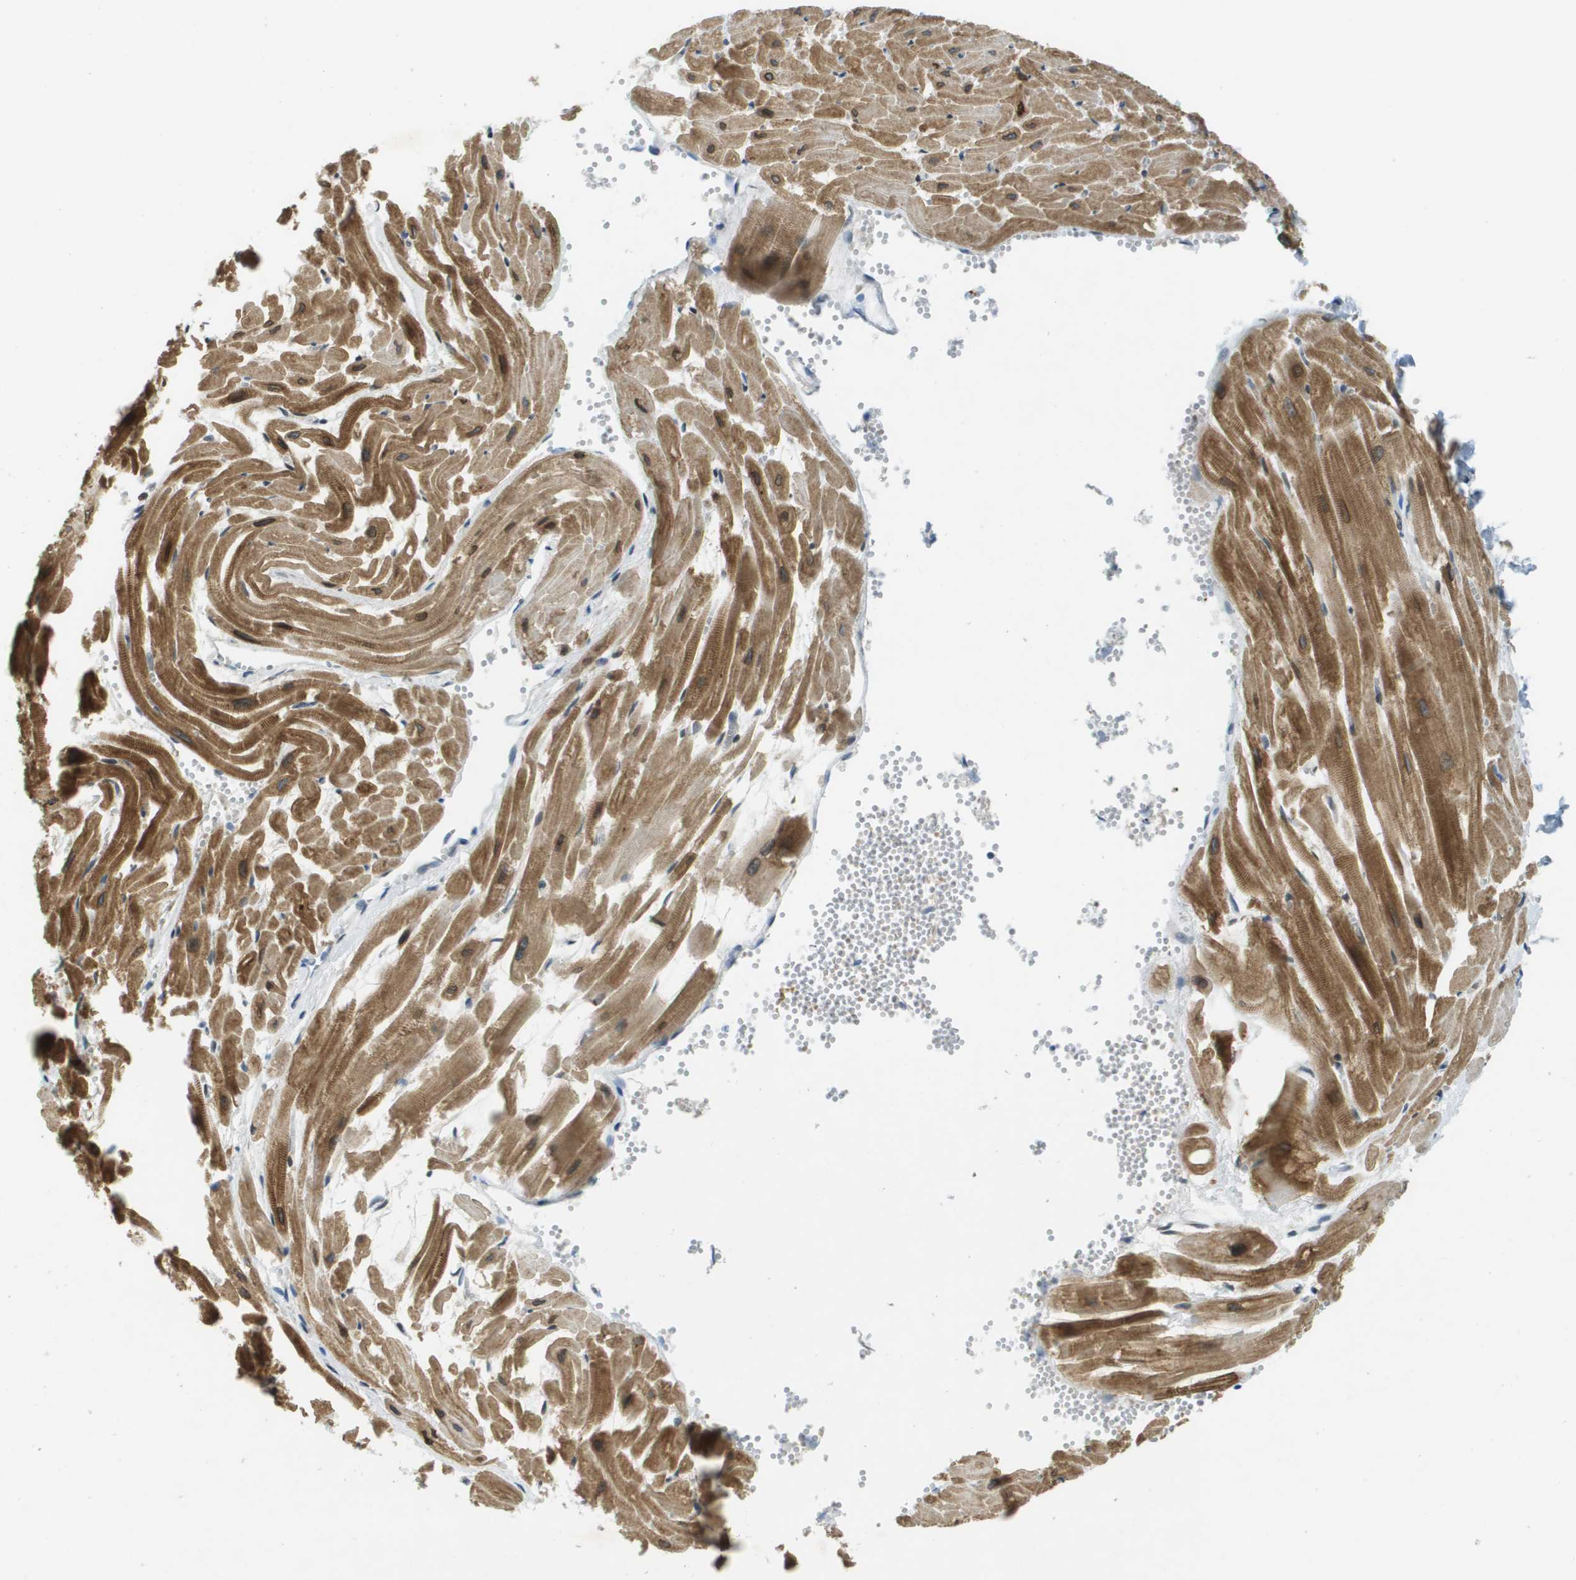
{"staining": {"intensity": "moderate", "quantity": ">75%", "location": "cytoplasmic/membranous,nuclear"}, "tissue": "heart muscle", "cell_type": "Cardiomyocytes", "image_type": "normal", "snomed": [{"axis": "morphology", "description": "Normal tissue, NOS"}, {"axis": "topography", "description": "Heart"}], "caption": "Heart muscle stained with immunohistochemistry demonstrates moderate cytoplasmic/membranous,nuclear expression in approximately >75% of cardiomyocytes. (DAB (3,3'-diaminobenzidine) IHC, brown staining for protein, blue staining for nuclei).", "gene": "ARID1B", "patient": {"sex": "female", "age": 19}}